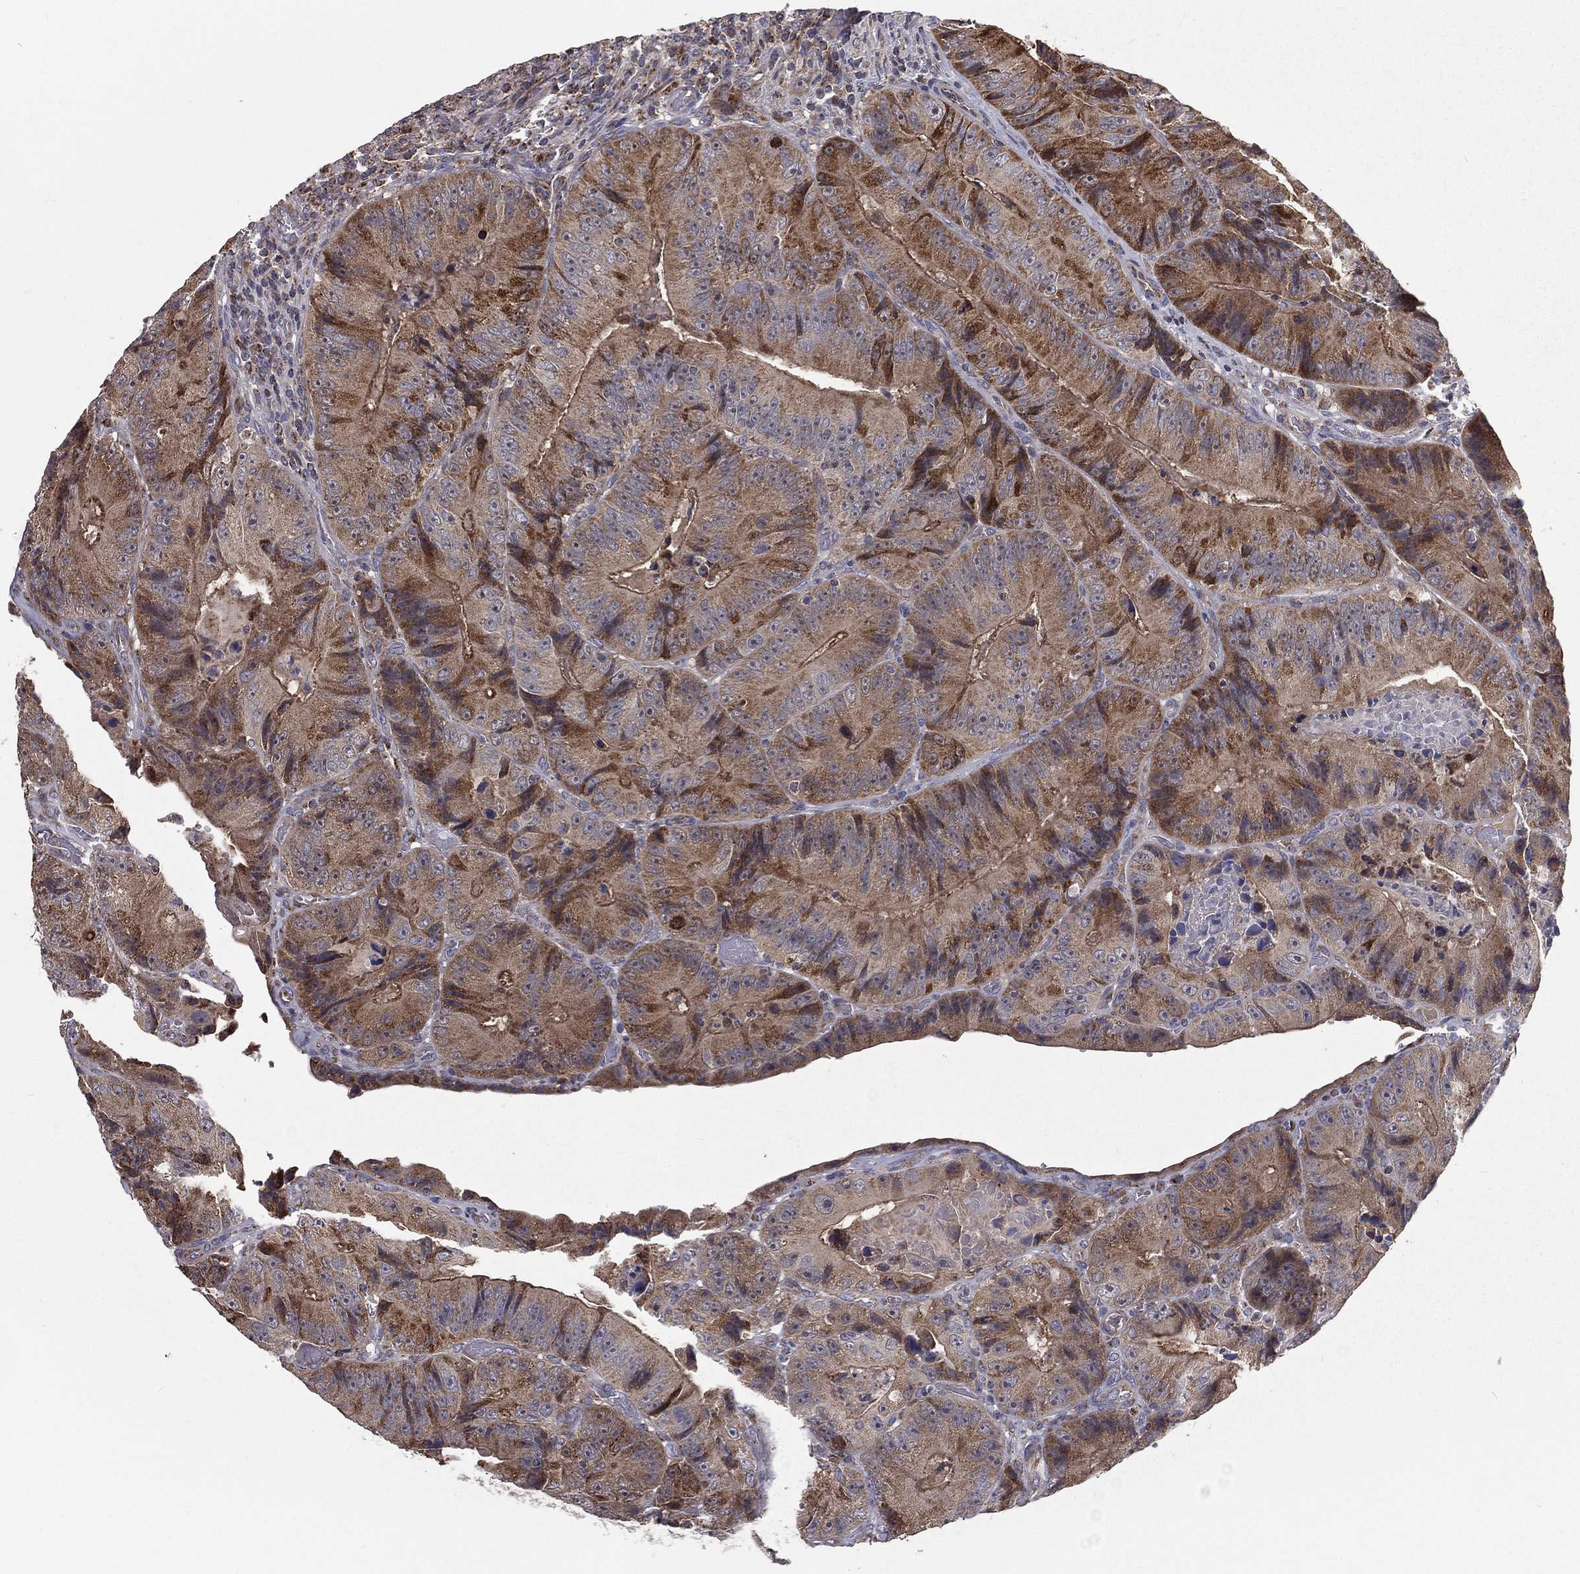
{"staining": {"intensity": "moderate", "quantity": ">75%", "location": "cytoplasmic/membranous"}, "tissue": "colorectal cancer", "cell_type": "Tumor cells", "image_type": "cancer", "snomed": [{"axis": "morphology", "description": "Adenocarcinoma, NOS"}, {"axis": "topography", "description": "Colon"}], "caption": "Human colorectal cancer (adenocarcinoma) stained with a protein marker shows moderate staining in tumor cells.", "gene": "GPD1", "patient": {"sex": "female", "age": 86}}